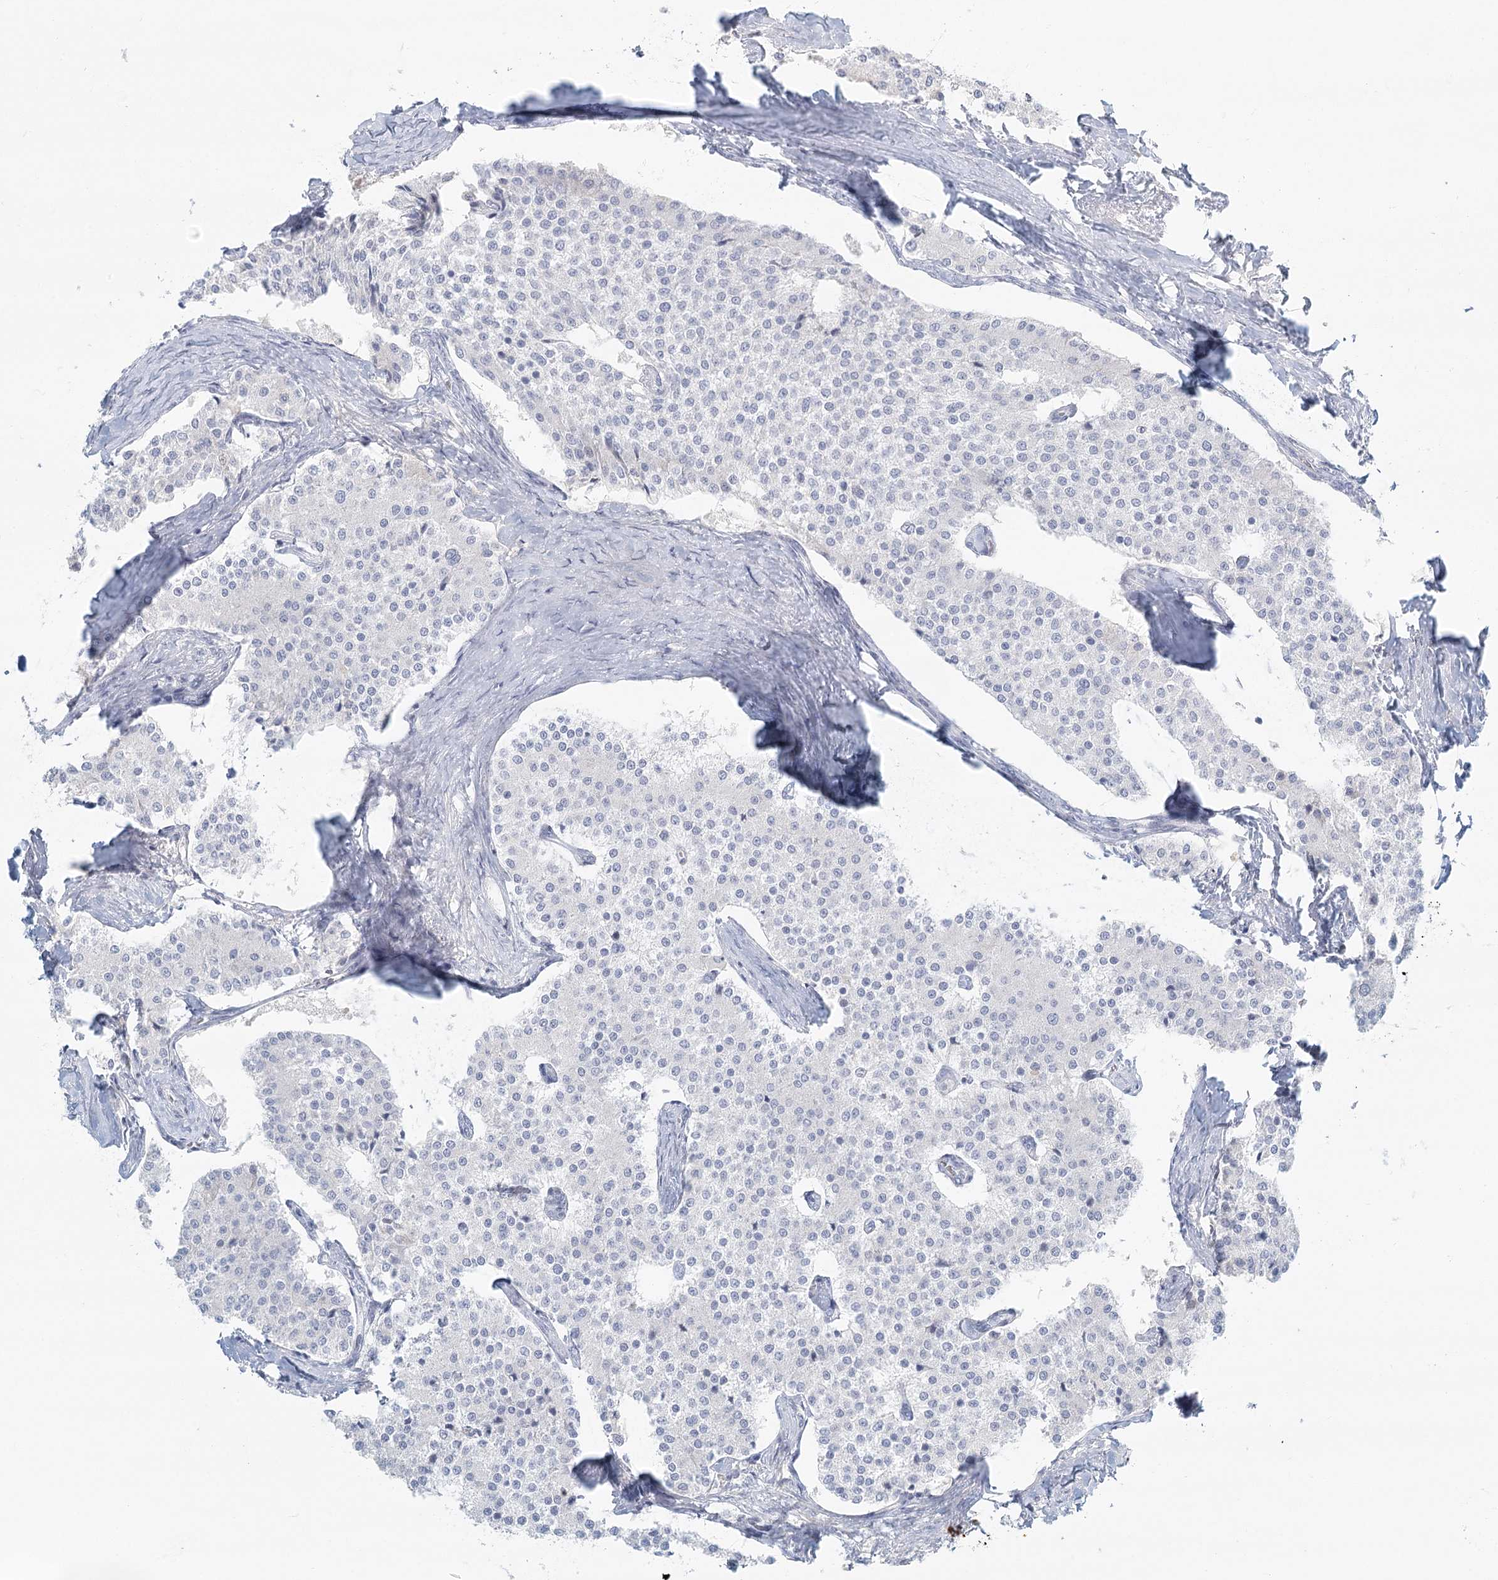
{"staining": {"intensity": "negative", "quantity": "none", "location": "none"}, "tissue": "carcinoid", "cell_type": "Tumor cells", "image_type": "cancer", "snomed": [{"axis": "morphology", "description": "Carcinoid, malignant, NOS"}, {"axis": "topography", "description": "Colon"}], "caption": "Immunohistochemistry (IHC) photomicrograph of carcinoid (malignant) stained for a protein (brown), which reveals no positivity in tumor cells.", "gene": "DMGDH", "patient": {"sex": "female", "age": 52}}